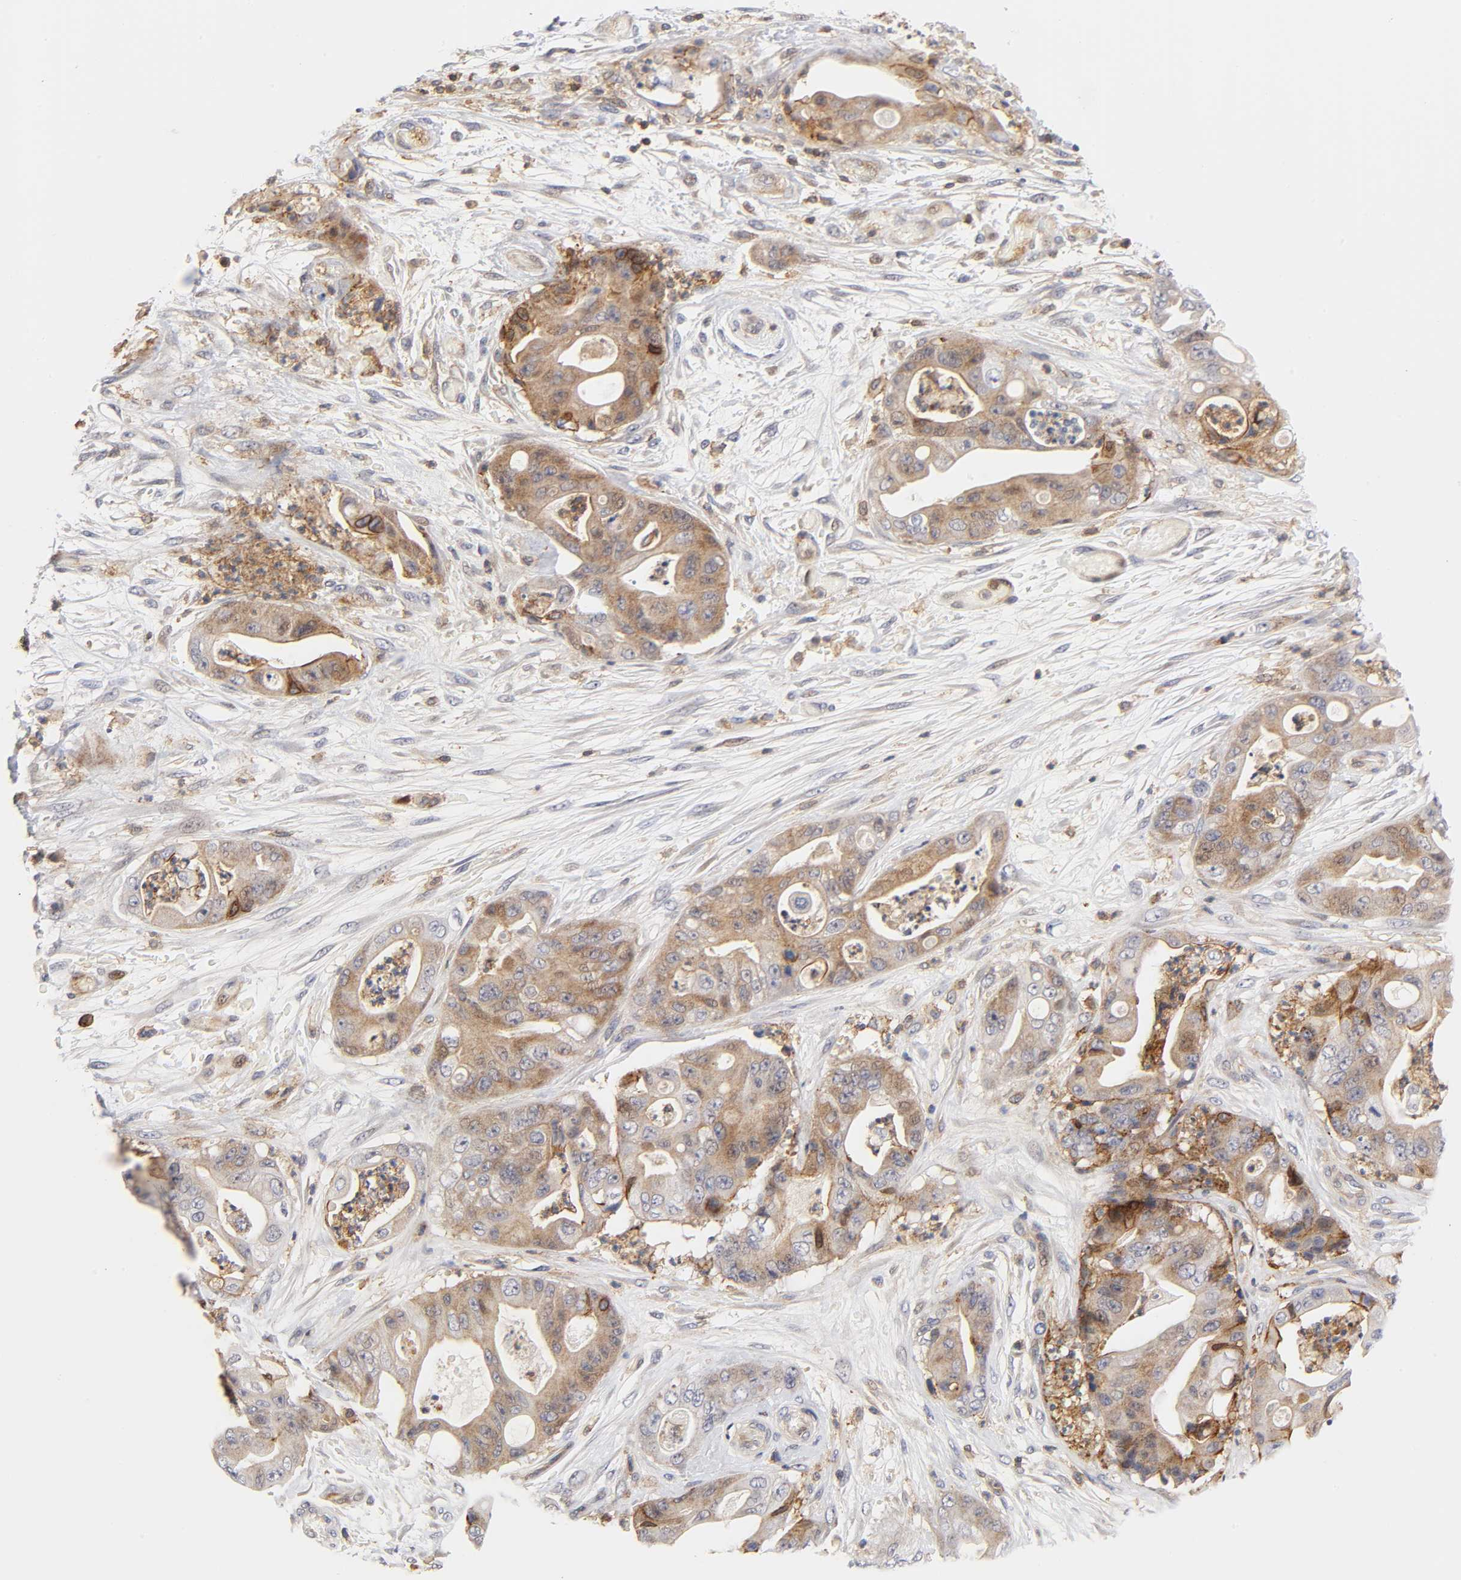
{"staining": {"intensity": "moderate", "quantity": ">75%", "location": "cytoplasmic/membranous"}, "tissue": "stomach cancer", "cell_type": "Tumor cells", "image_type": "cancer", "snomed": [{"axis": "morphology", "description": "Adenocarcinoma, NOS"}, {"axis": "topography", "description": "Stomach"}], "caption": "Immunohistochemistry micrograph of neoplastic tissue: human adenocarcinoma (stomach) stained using immunohistochemistry (IHC) reveals medium levels of moderate protein expression localized specifically in the cytoplasmic/membranous of tumor cells, appearing as a cytoplasmic/membranous brown color.", "gene": "ANXA7", "patient": {"sex": "female", "age": 73}}